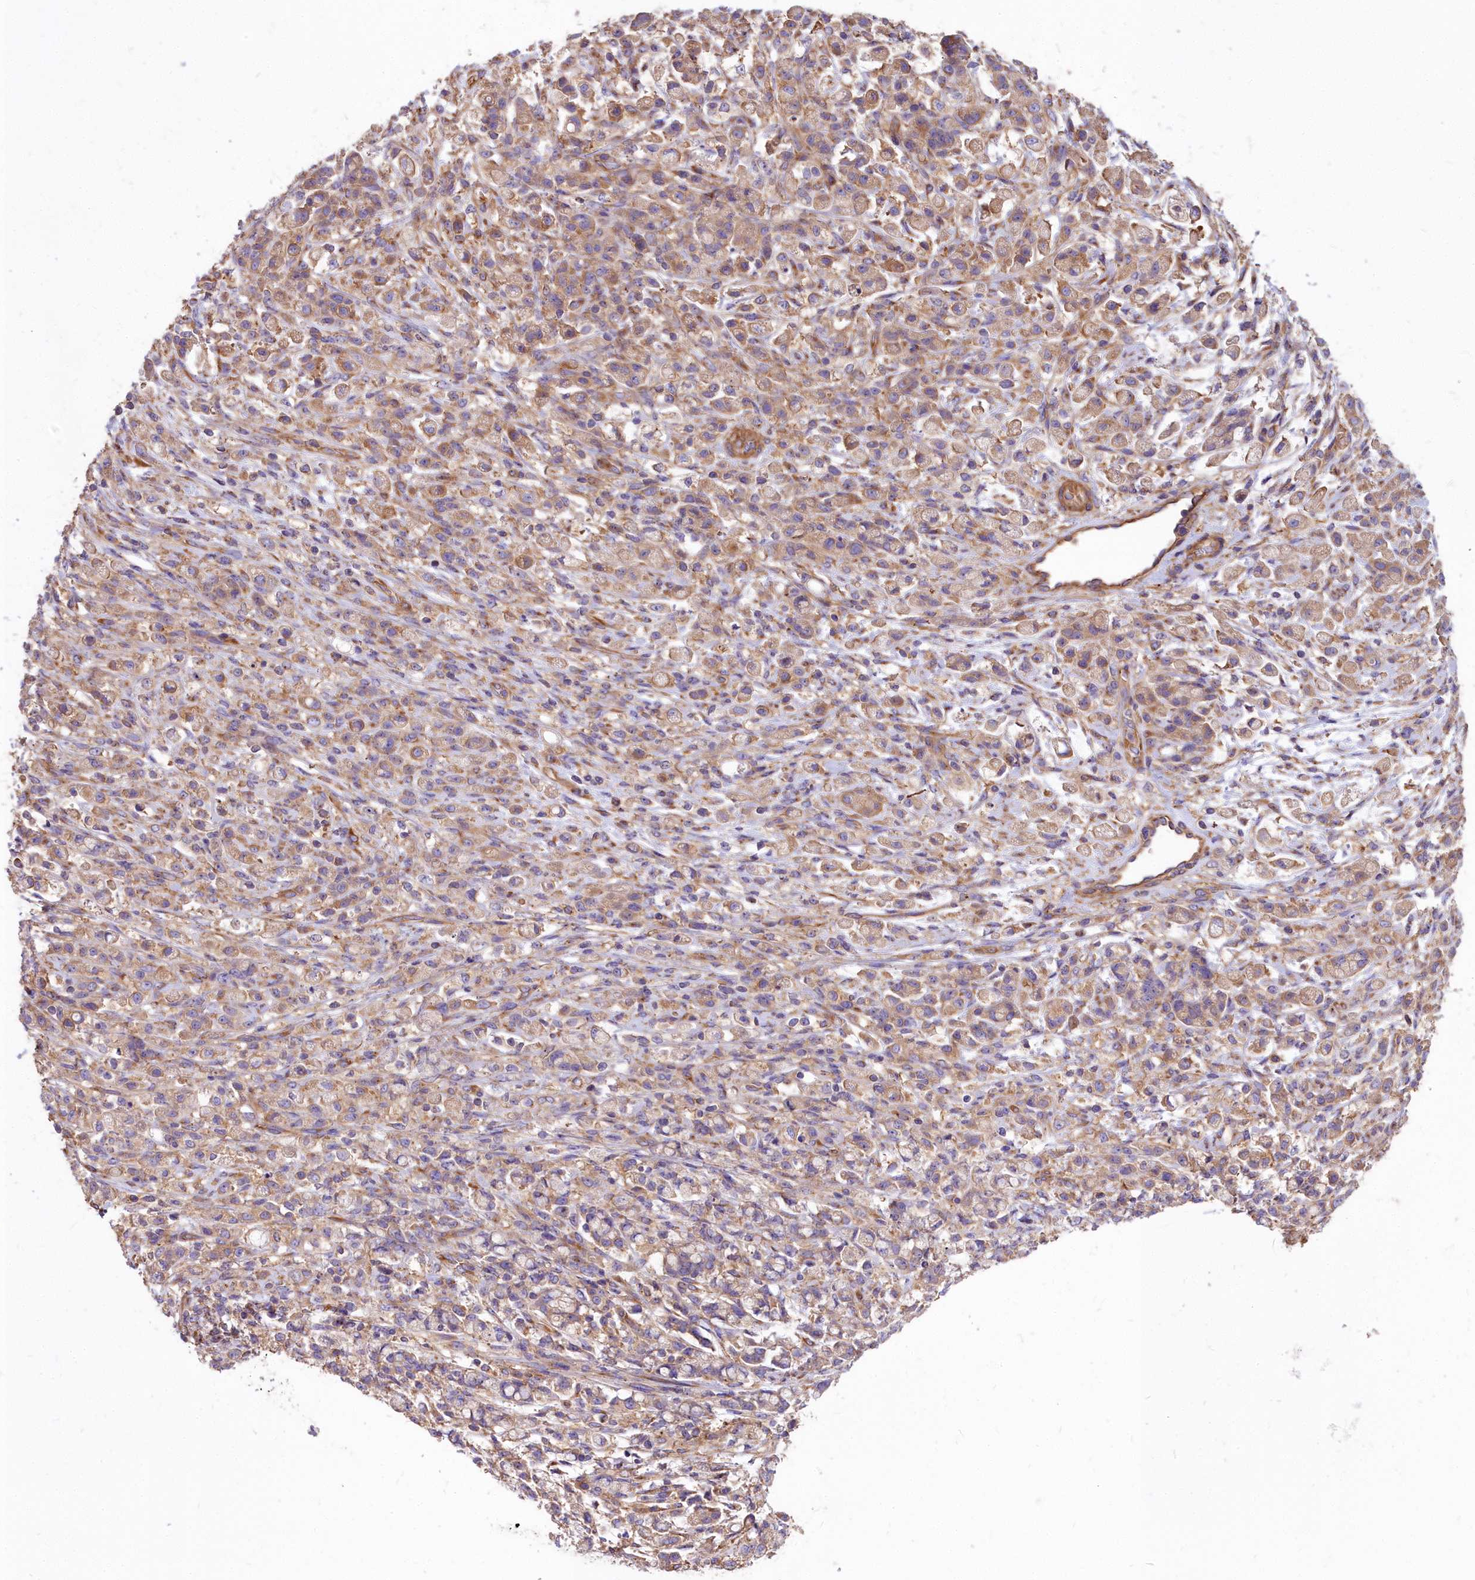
{"staining": {"intensity": "weak", "quantity": ">75%", "location": "cytoplasmic/membranous"}, "tissue": "stomach cancer", "cell_type": "Tumor cells", "image_type": "cancer", "snomed": [{"axis": "morphology", "description": "Adenocarcinoma, NOS"}, {"axis": "topography", "description": "Stomach"}], "caption": "Brown immunohistochemical staining in stomach adenocarcinoma displays weak cytoplasmic/membranous positivity in about >75% of tumor cells. The staining is performed using DAB brown chromogen to label protein expression. The nuclei are counter-stained blue using hematoxylin.", "gene": "DCTN3", "patient": {"sex": "female", "age": 60}}